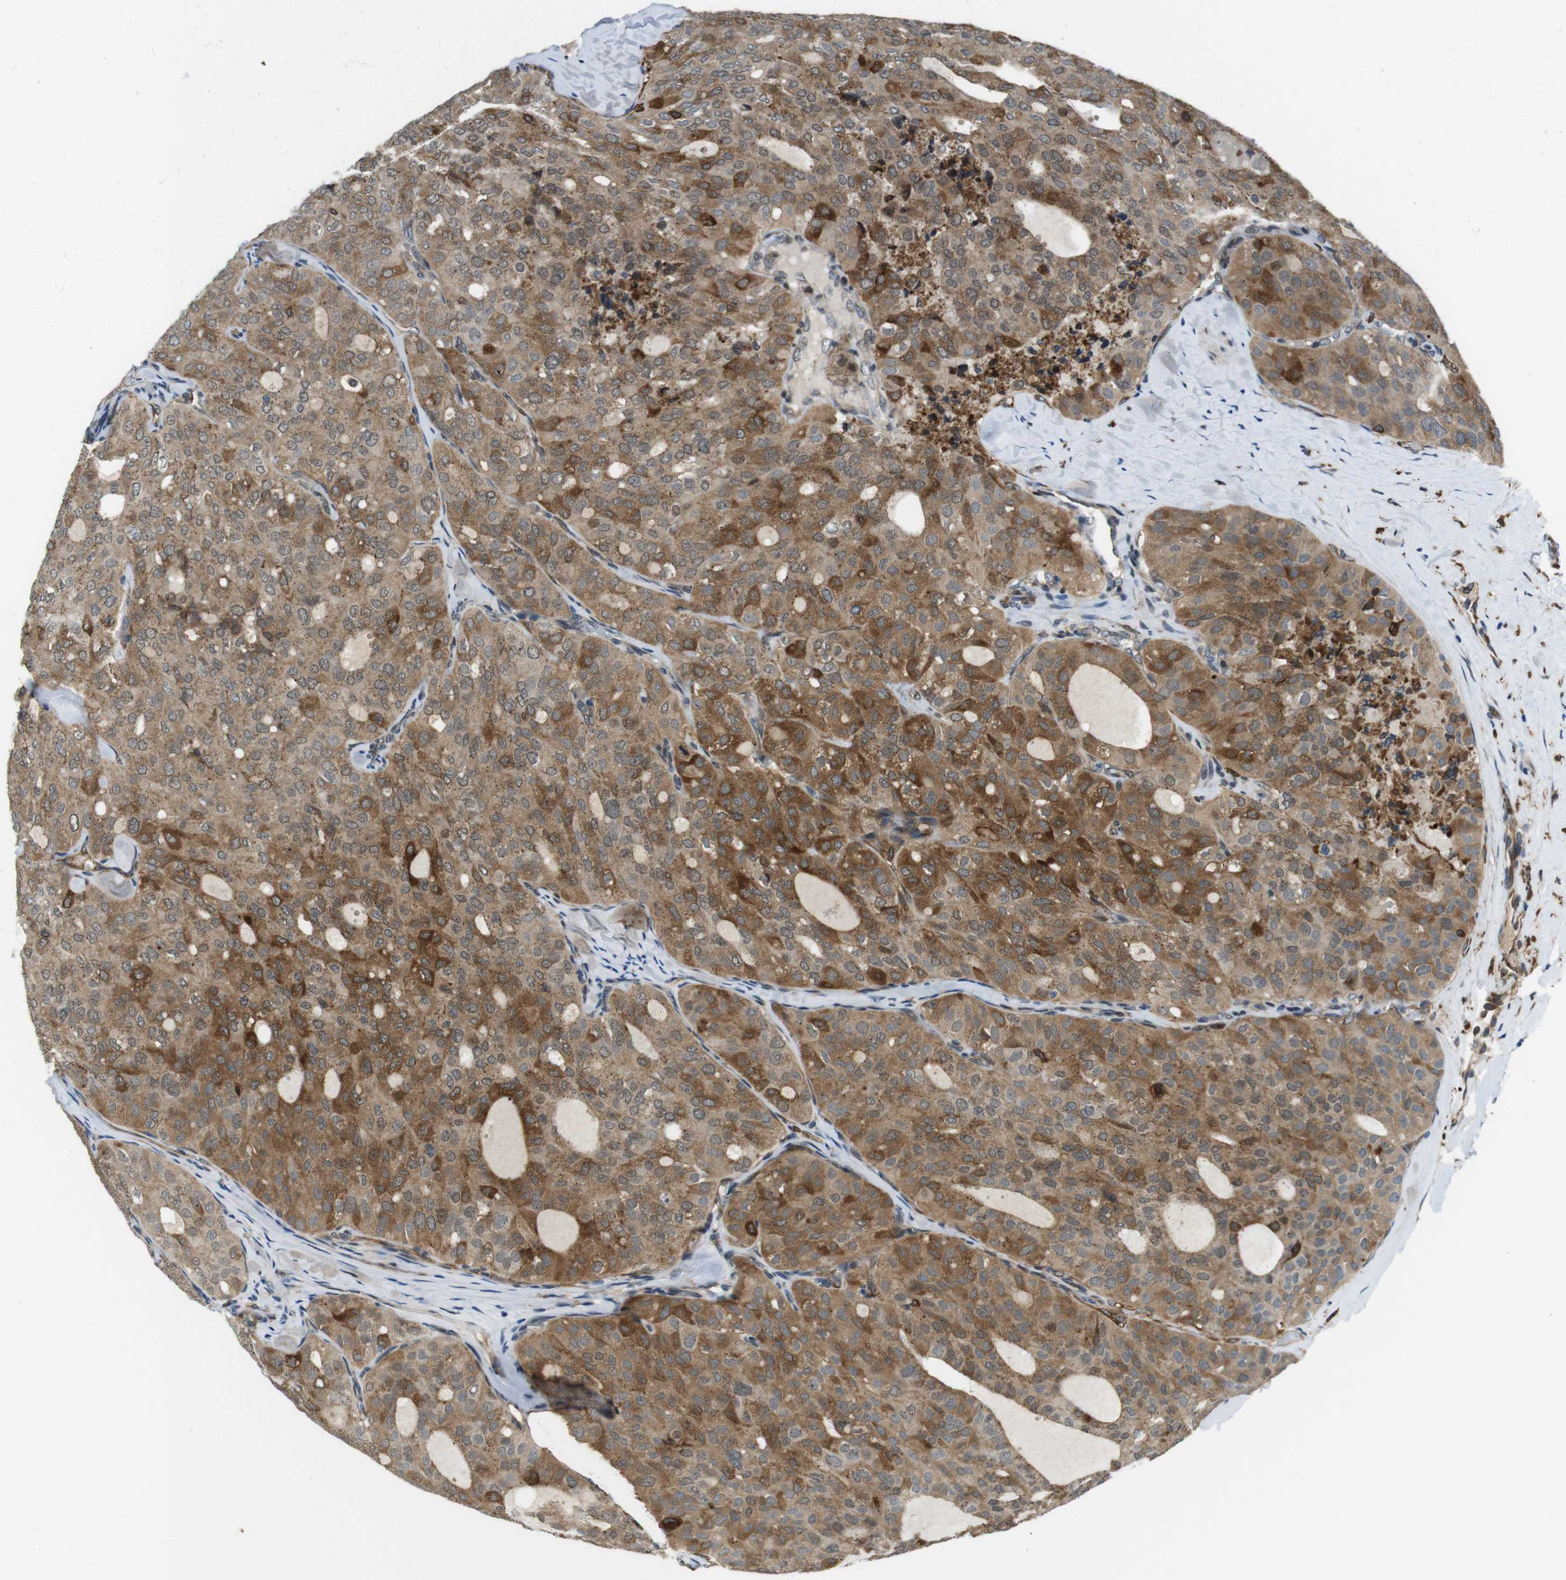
{"staining": {"intensity": "moderate", "quantity": ">75%", "location": "cytoplasmic/membranous"}, "tissue": "thyroid cancer", "cell_type": "Tumor cells", "image_type": "cancer", "snomed": [{"axis": "morphology", "description": "Follicular adenoma carcinoma, NOS"}, {"axis": "topography", "description": "Thyroid gland"}], "caption": "High-power microscopy captured an immunohistochemistry histopathology image of thyroid follicular adenoma carcinoma, revealing moderate cytoplasmic/membranous expression in about >75% of tumor cells.", "gene": "PALD1", "patient": {"sex": "male", "age": 75}}